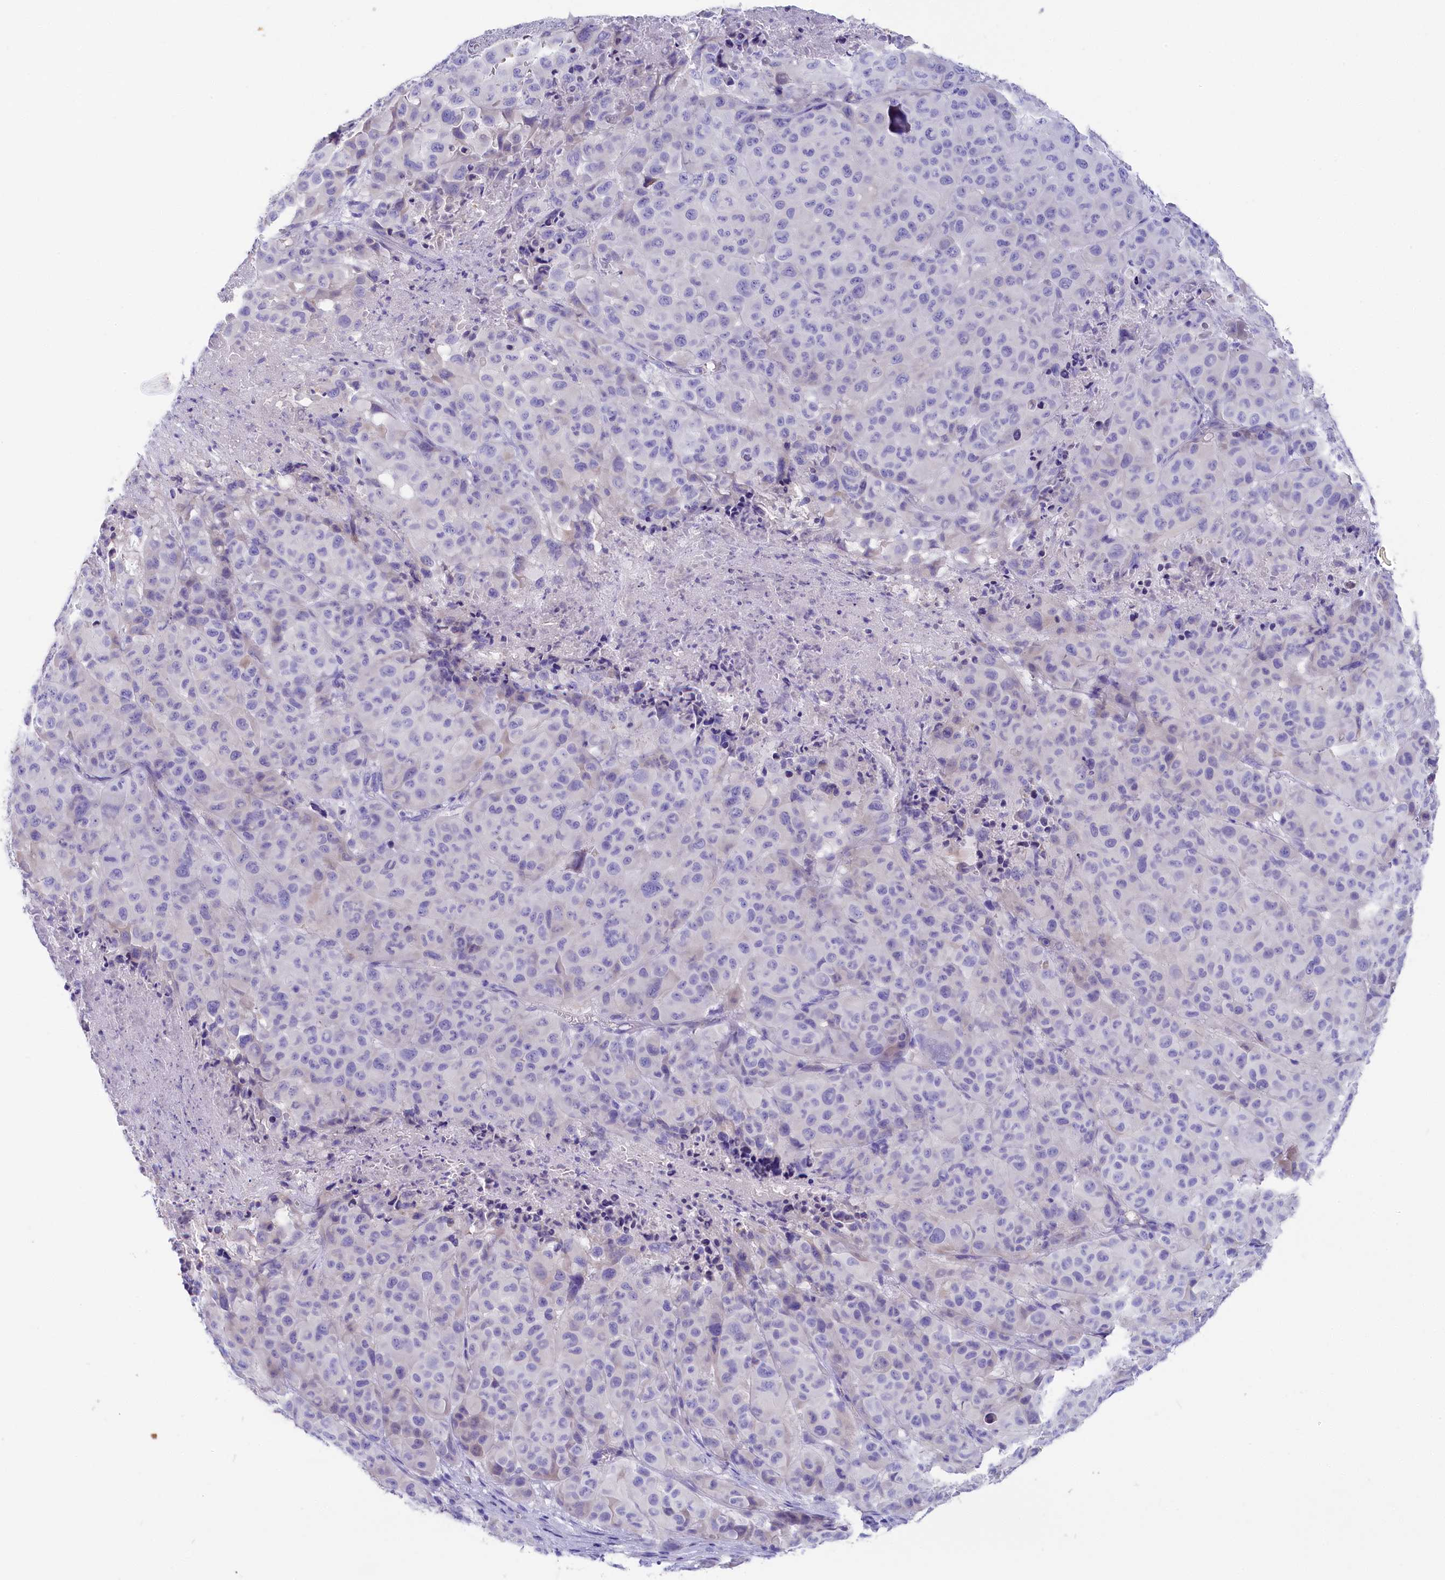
{"staining": {"intensity": "negative", "quantity": "none", "location": "none"}, "tissue": "melanoma", "cell_type": "Tumor cells", "image_type": "cancer", "snomed": [{"axis": "morphology", "description": "Malignant melanoma, NOS"}, {"axis": "topography", "description": "Skin"}], "caption": "Malignant melanoma stained for a protein using immunohistochemistry (IHC) shows no staining tumor cells.", "gene": "SULT2A1", "patient": {"sex": "male", "age": 73}}